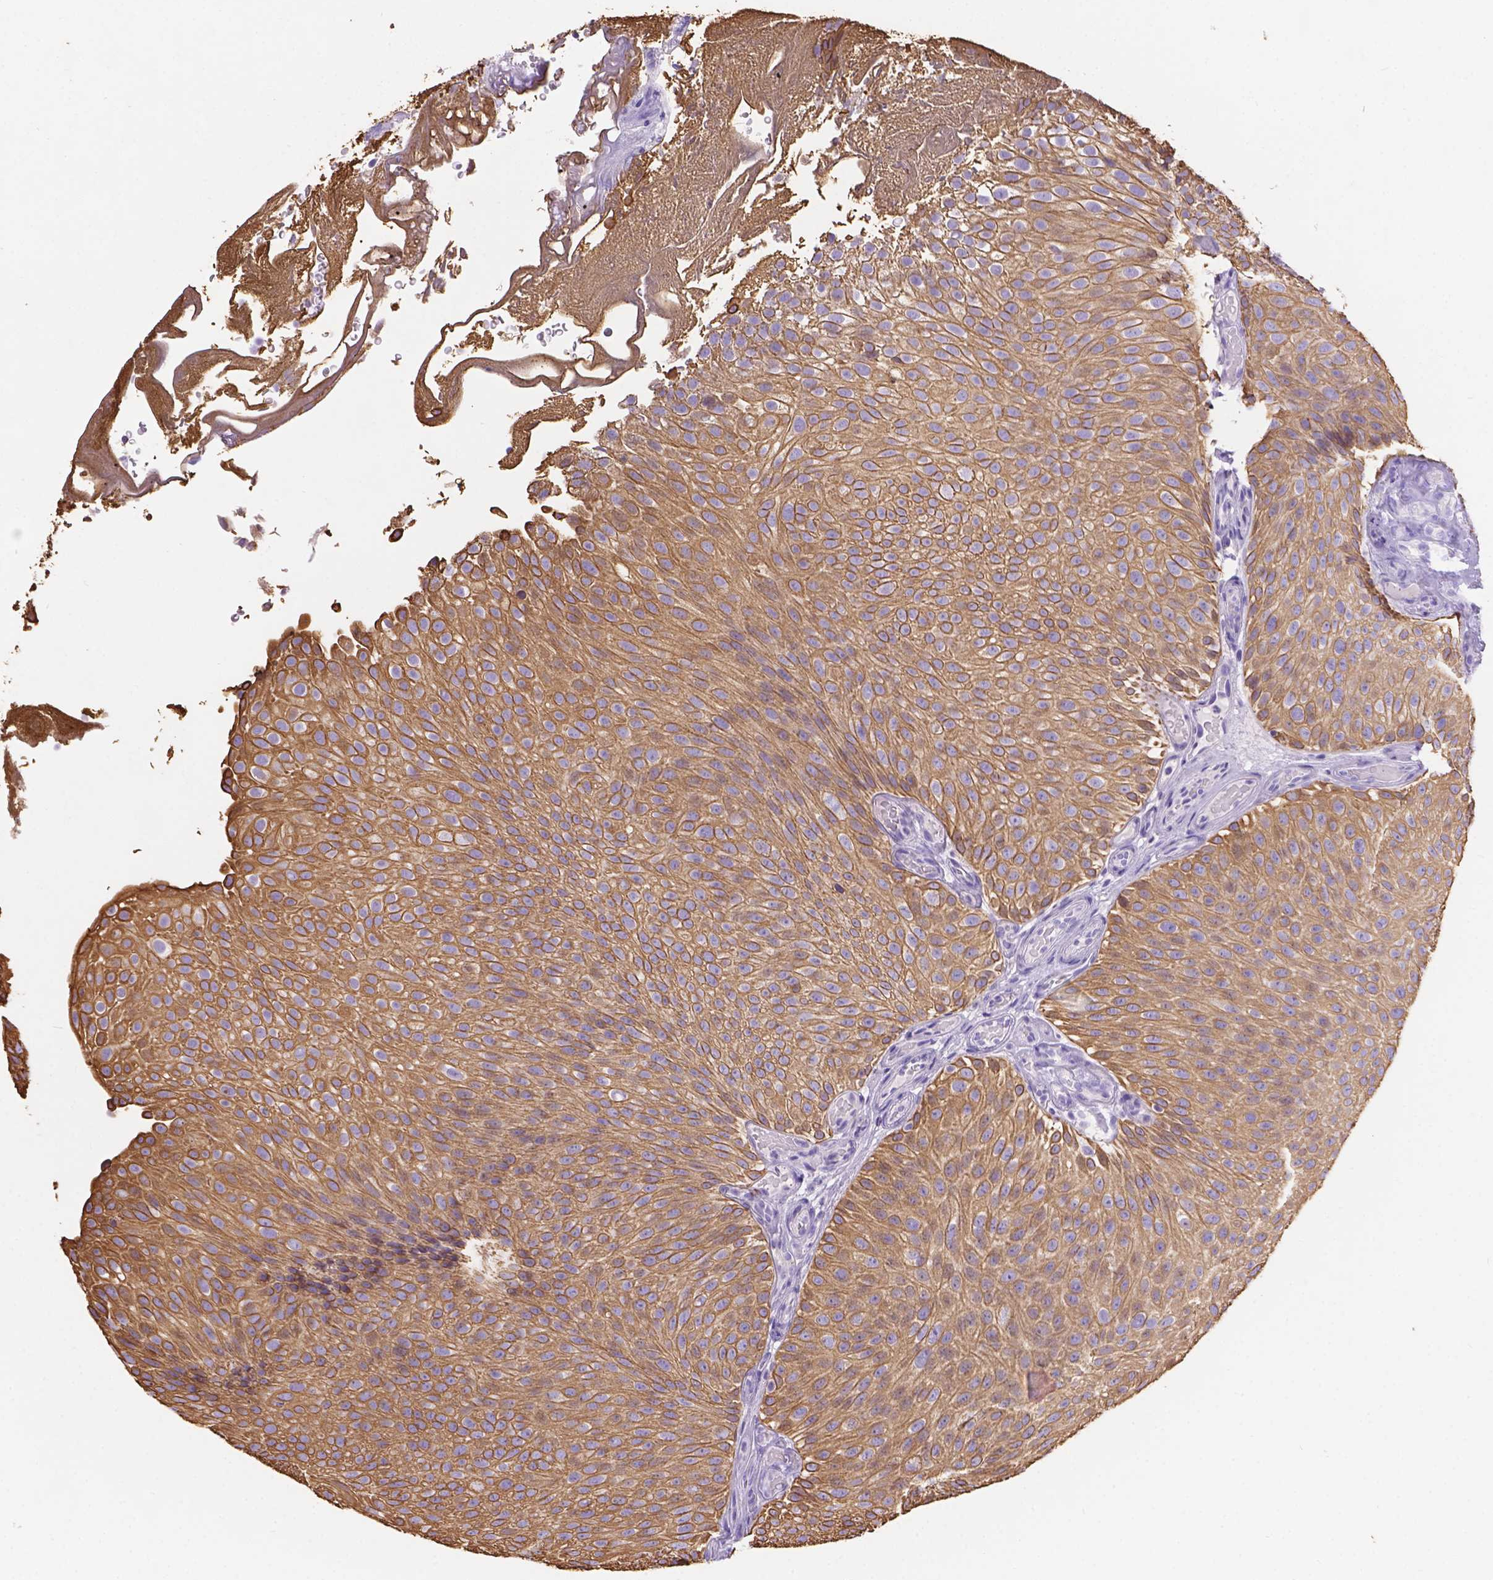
{"staining": {"intensity": "moderate", "quantity": ">75%", "location": "cytoplasmic/membranous"}, "tissue": "urothelial cancer", "cell_type": "Tumor cells", "image_type": "cancer", "snomed": [{"axis": "morphology", "description": "Urothelial carcinoma, Low grade"}, {"axis": "topography", "description": "Urinary bladder"}], "caption": "Human low-grade urothelial carcinoma stained for a protein (brown) shows moderate cytoplasmic/membranous positive expression in about >75% of tumor cells.", "gene": "DMWD", "patient": {"sex": "male", "age": 78}}